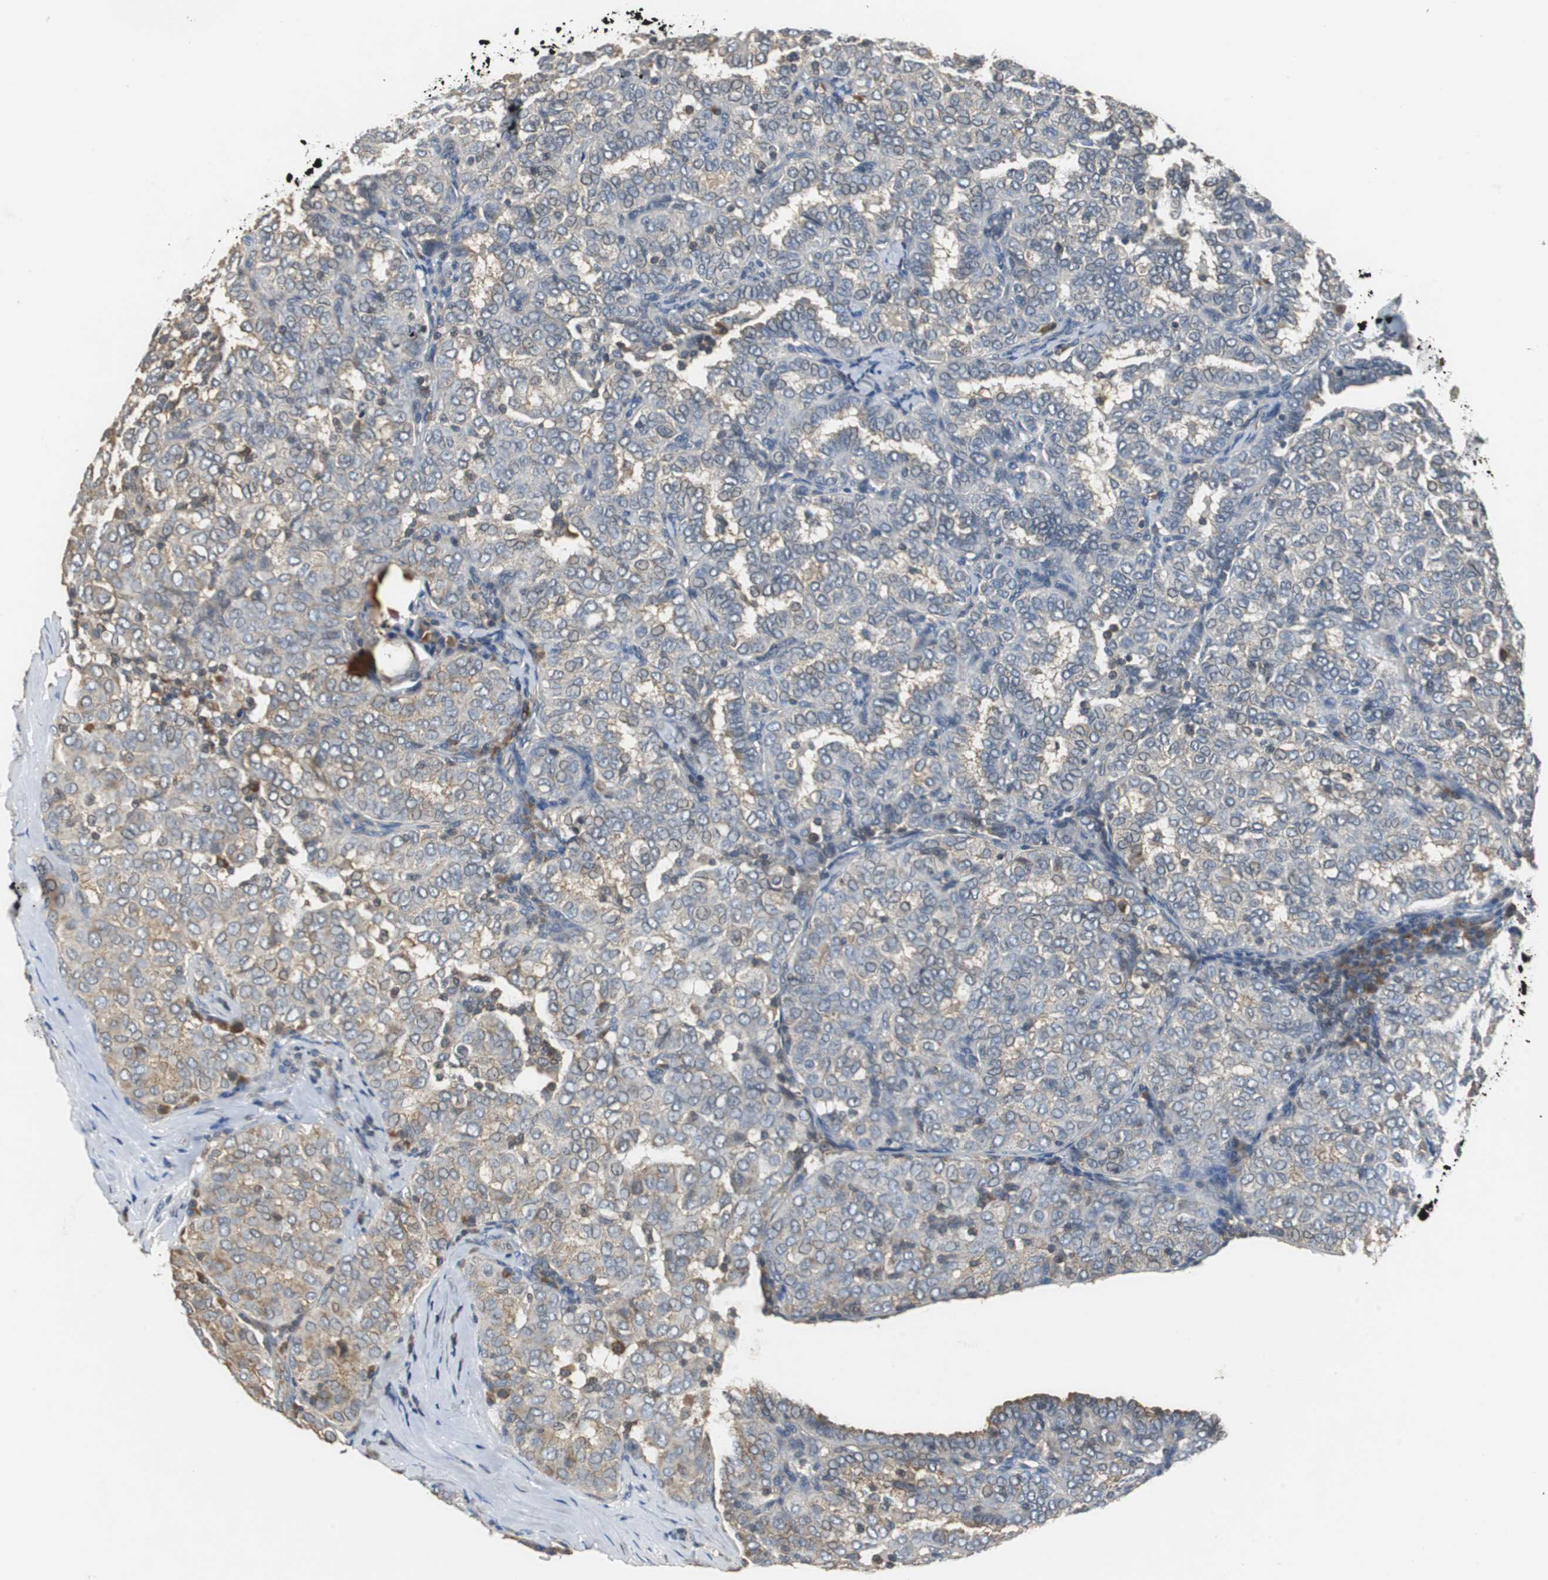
{"staining": {"intensity": "weak", "quantity": ">75%", "location": "cytoplasmic/membranous"}, "tissue": "thyroid cancer", "cell_type": "Tumor cells", "image_type": "cancer", "snomed": [{"axis": "morphology", "description": "Papillary adenocarcinoma, NOS"}, {"axis": "topography", "description": "Thyroid gland"}], "caption": "There is low levels of weak cytoplasmic/membranous staining in tumor cells of thyroid cancer, as demonstrated by immunohistochemical staining (brown color).", "gene": "VBP1", "patient": {"sex": "female", "age": 30}}